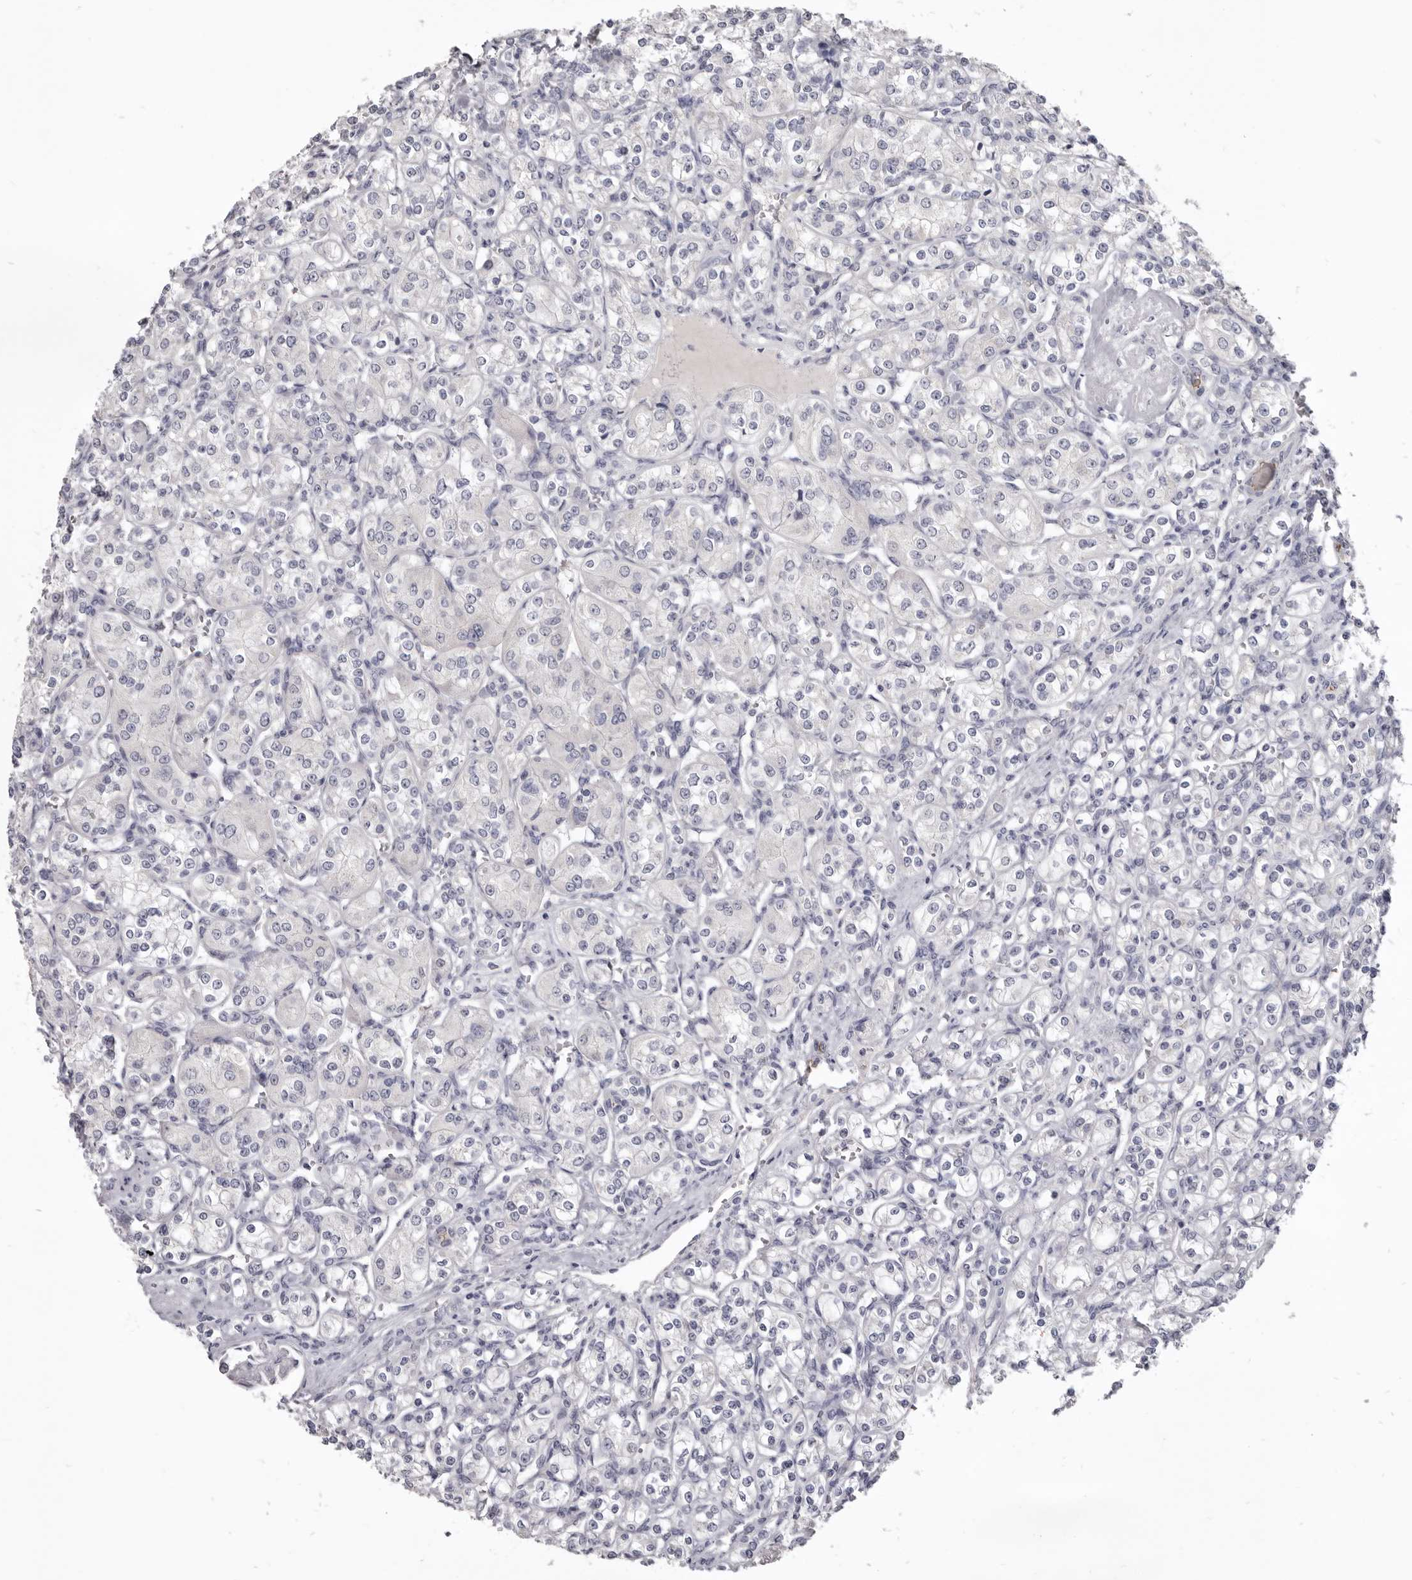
{"staining": {"intensity": "negative", "quantity": "none", "location": "none"}, "tissue": "renal cancer", "cell_type": "Tumor cells", "image_type": "cancer", "snomed": [{"axis": "morphology", "description": "Adenocarcinoma, NOS"}, {"axis": "topography", "description": "Kidney"}], "caption": "Renal adenocarcinoma was stained to show a protein in brown. There is no significant staining in tumor cells.", "gene": "CGN", "patient": {"sex": "male", "age": 77}}